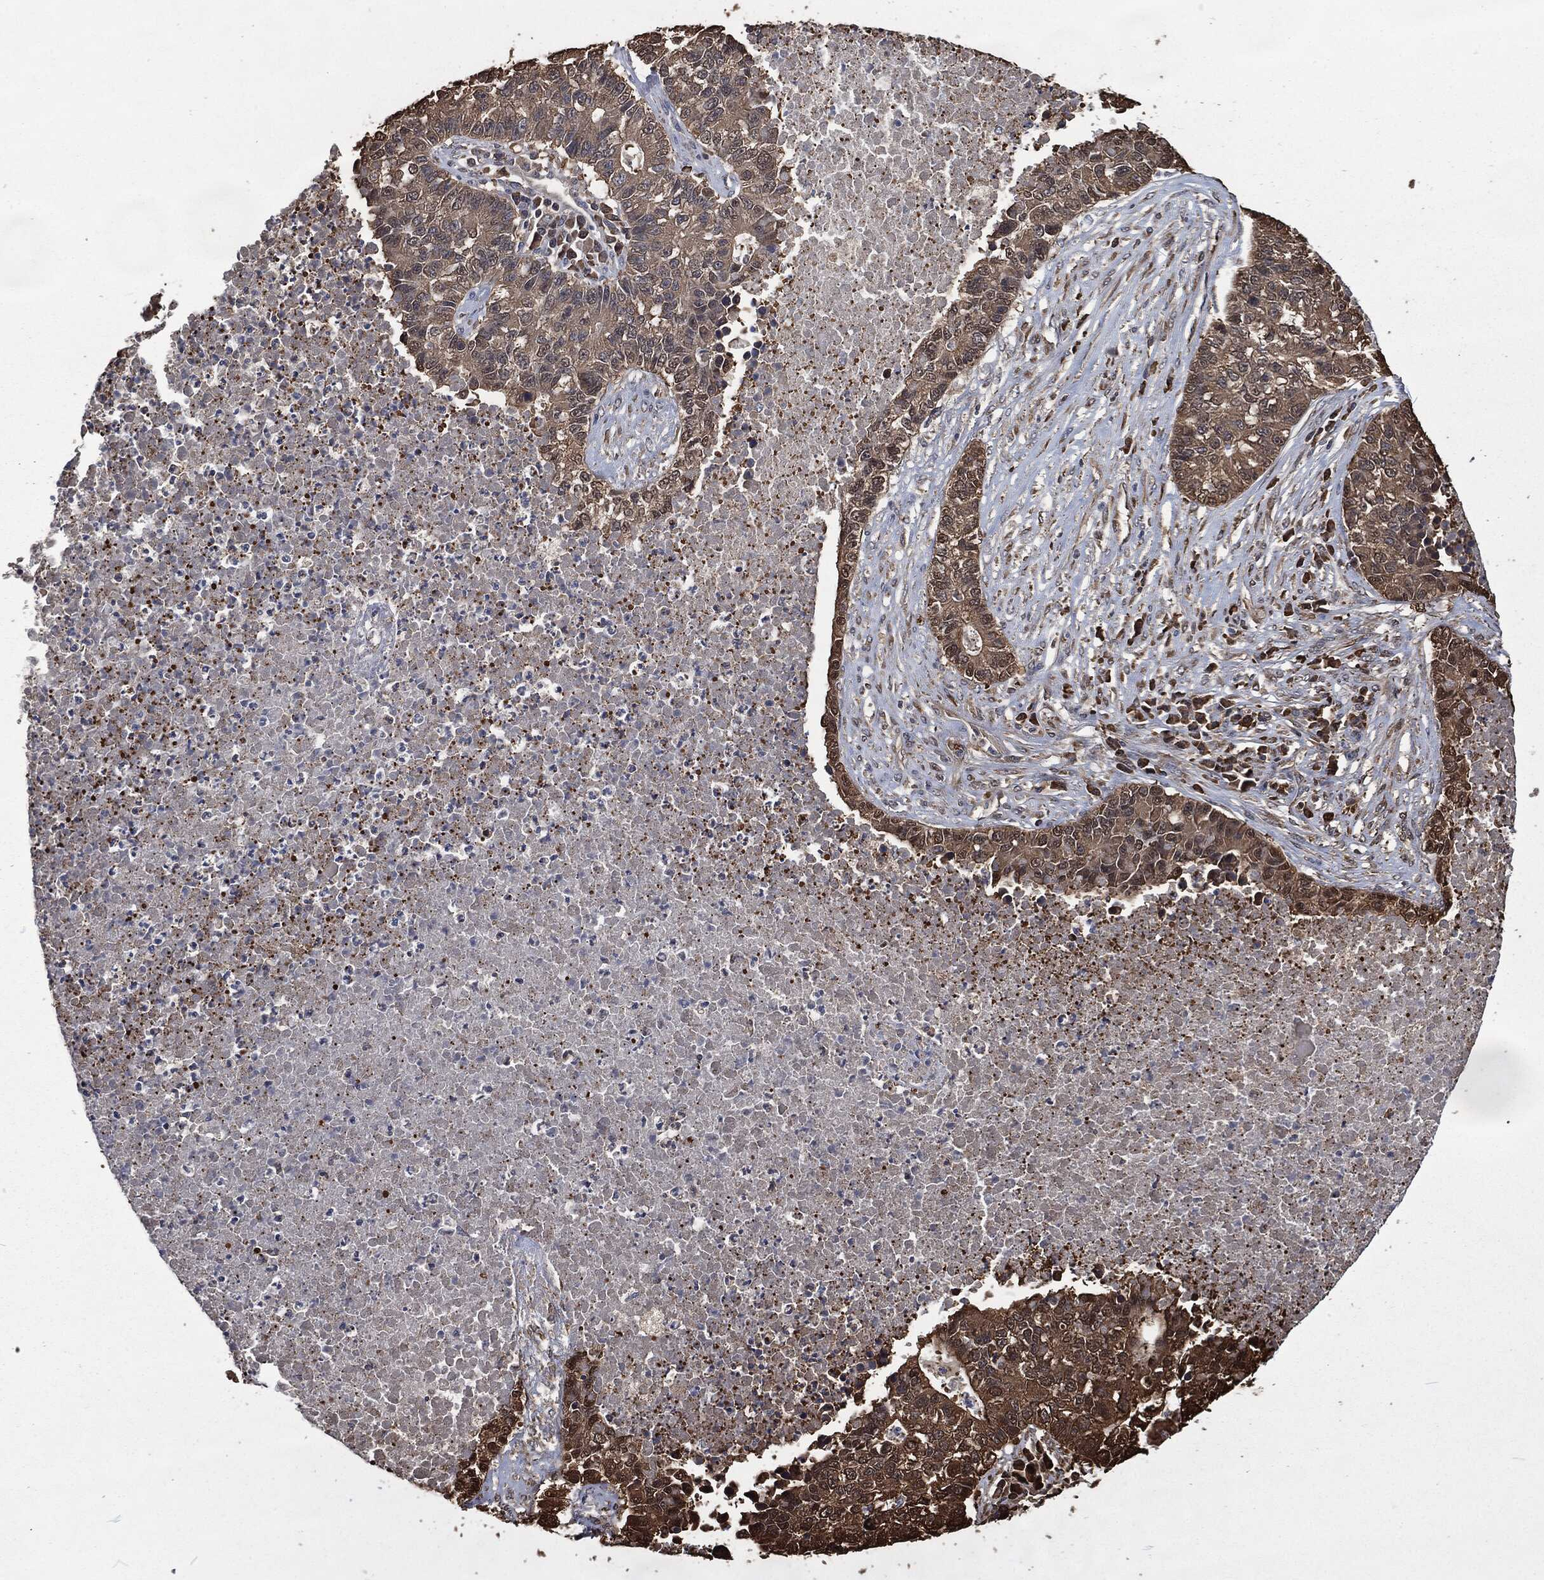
{"staining": {"intensity": "moderate", "quantity": "<25%", "location": "cytoplasmic/membranous"}, "tissue": "lung cancer", "cell_type": "Tumor cells", "image_type": "cancer", "snomed": [{"axis": "morphology", "description": "Adenocarcinoma, NOS"}, {"axis": "topography", "description": "Lung"}], "caption": "Immunohistochemical staining of human adenocarcinoma (lung) reveals moderate cytoplasmic/membranous protein staining in approximately <25% of tumor cells.", "gene": "PRDX4", "patient": {"sex": "male", "age": 57}}